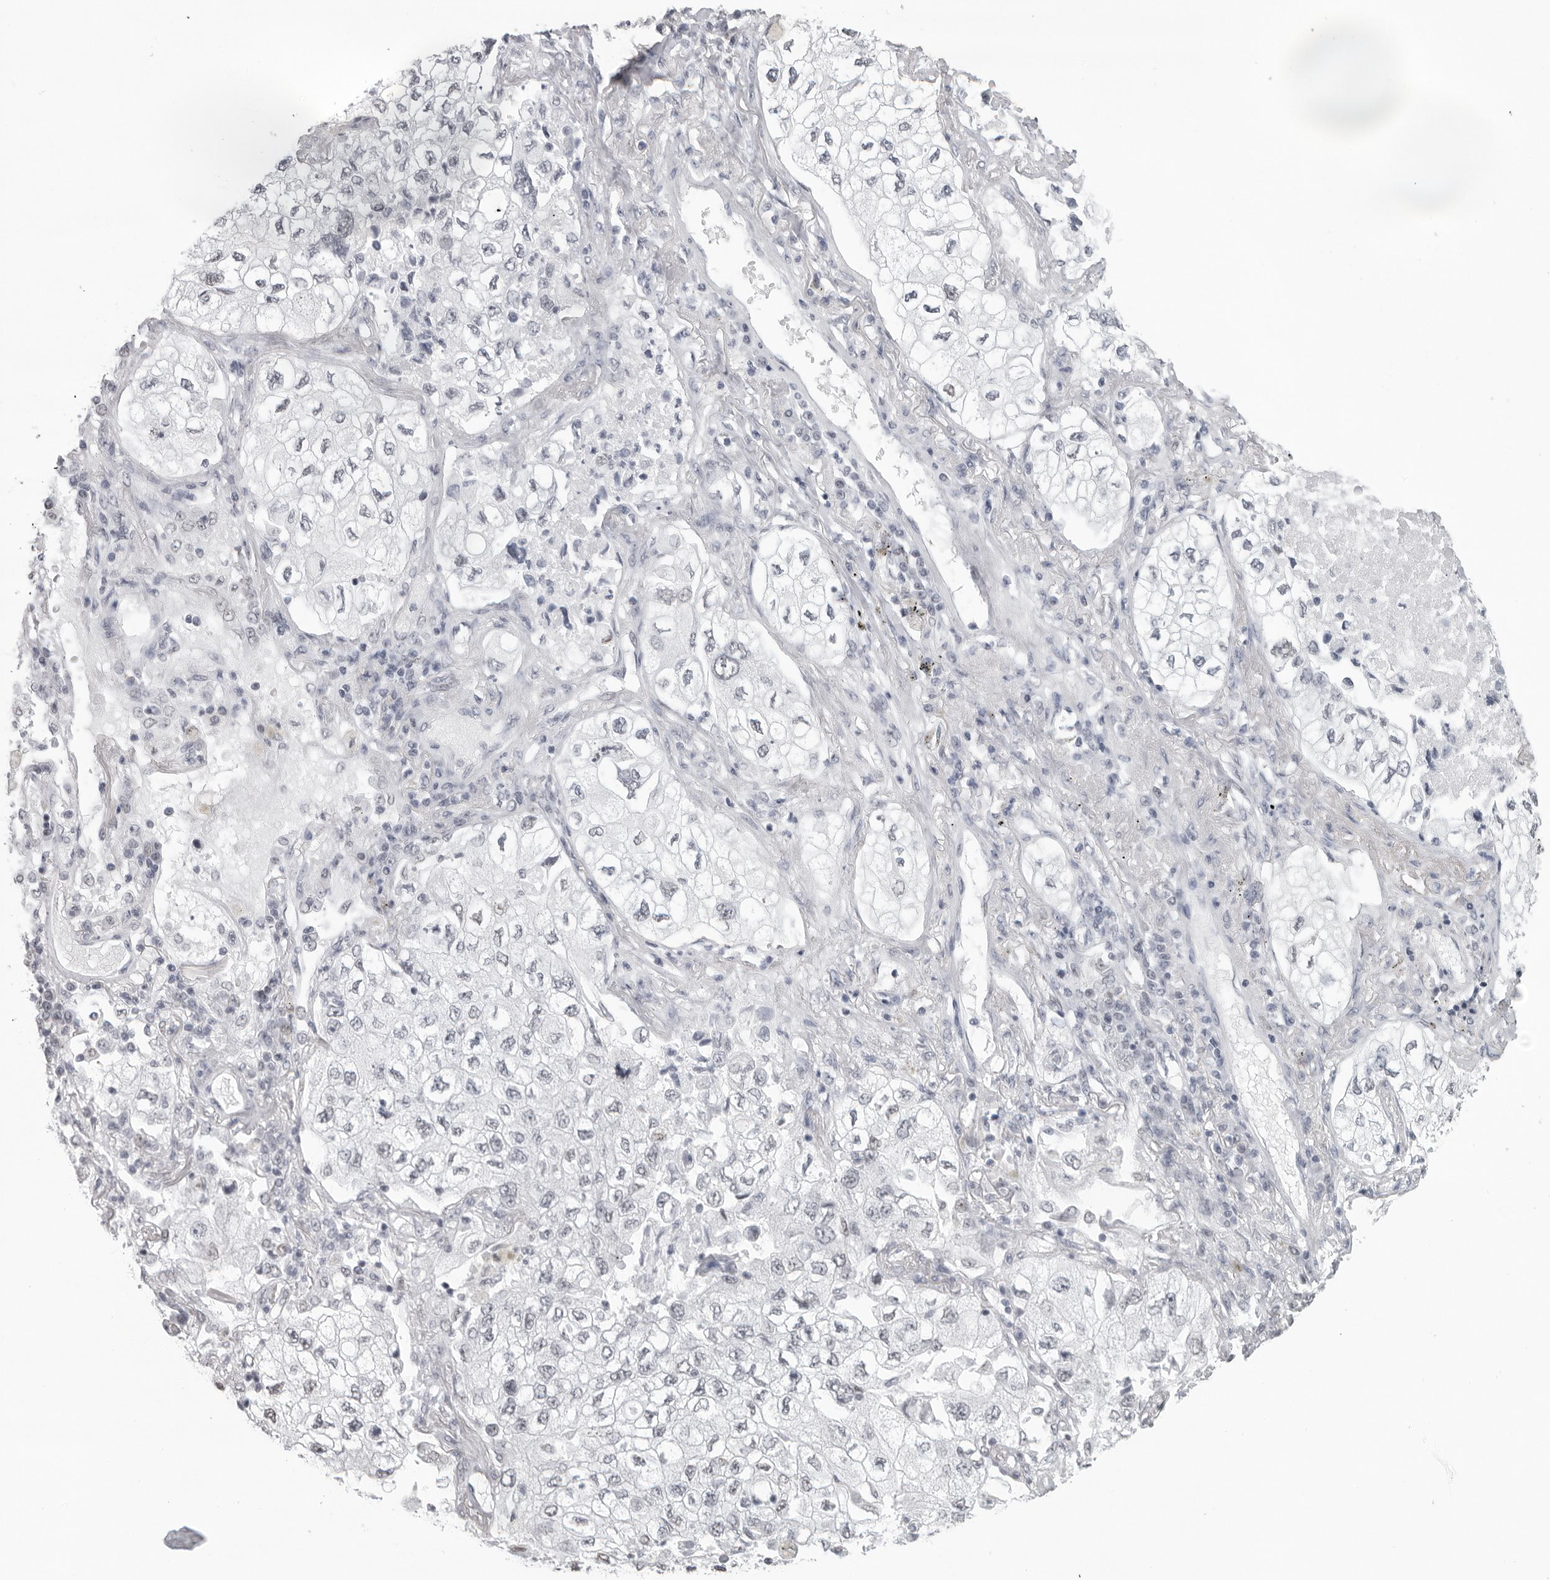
{"staining": {"intensity": "negative", "quantity": "none", "location": "none"}, "tissue": "lung cancer", "cell_type": "Tumor cells", "image_type": "cancer", "snomed": [{"axis": "morphology", "description": "Adenocarcinoma, NOS"}, {"axis": "topography", "description": "Lung"}], "caption": "DAB (3,3'-diaminobenzidine) immunohistochemical staining of human lung adenocarcinoma reveals no significant staining in tumor cells.", "gene": "ESPN", "patient": {"sex": "male", "age": 63}}